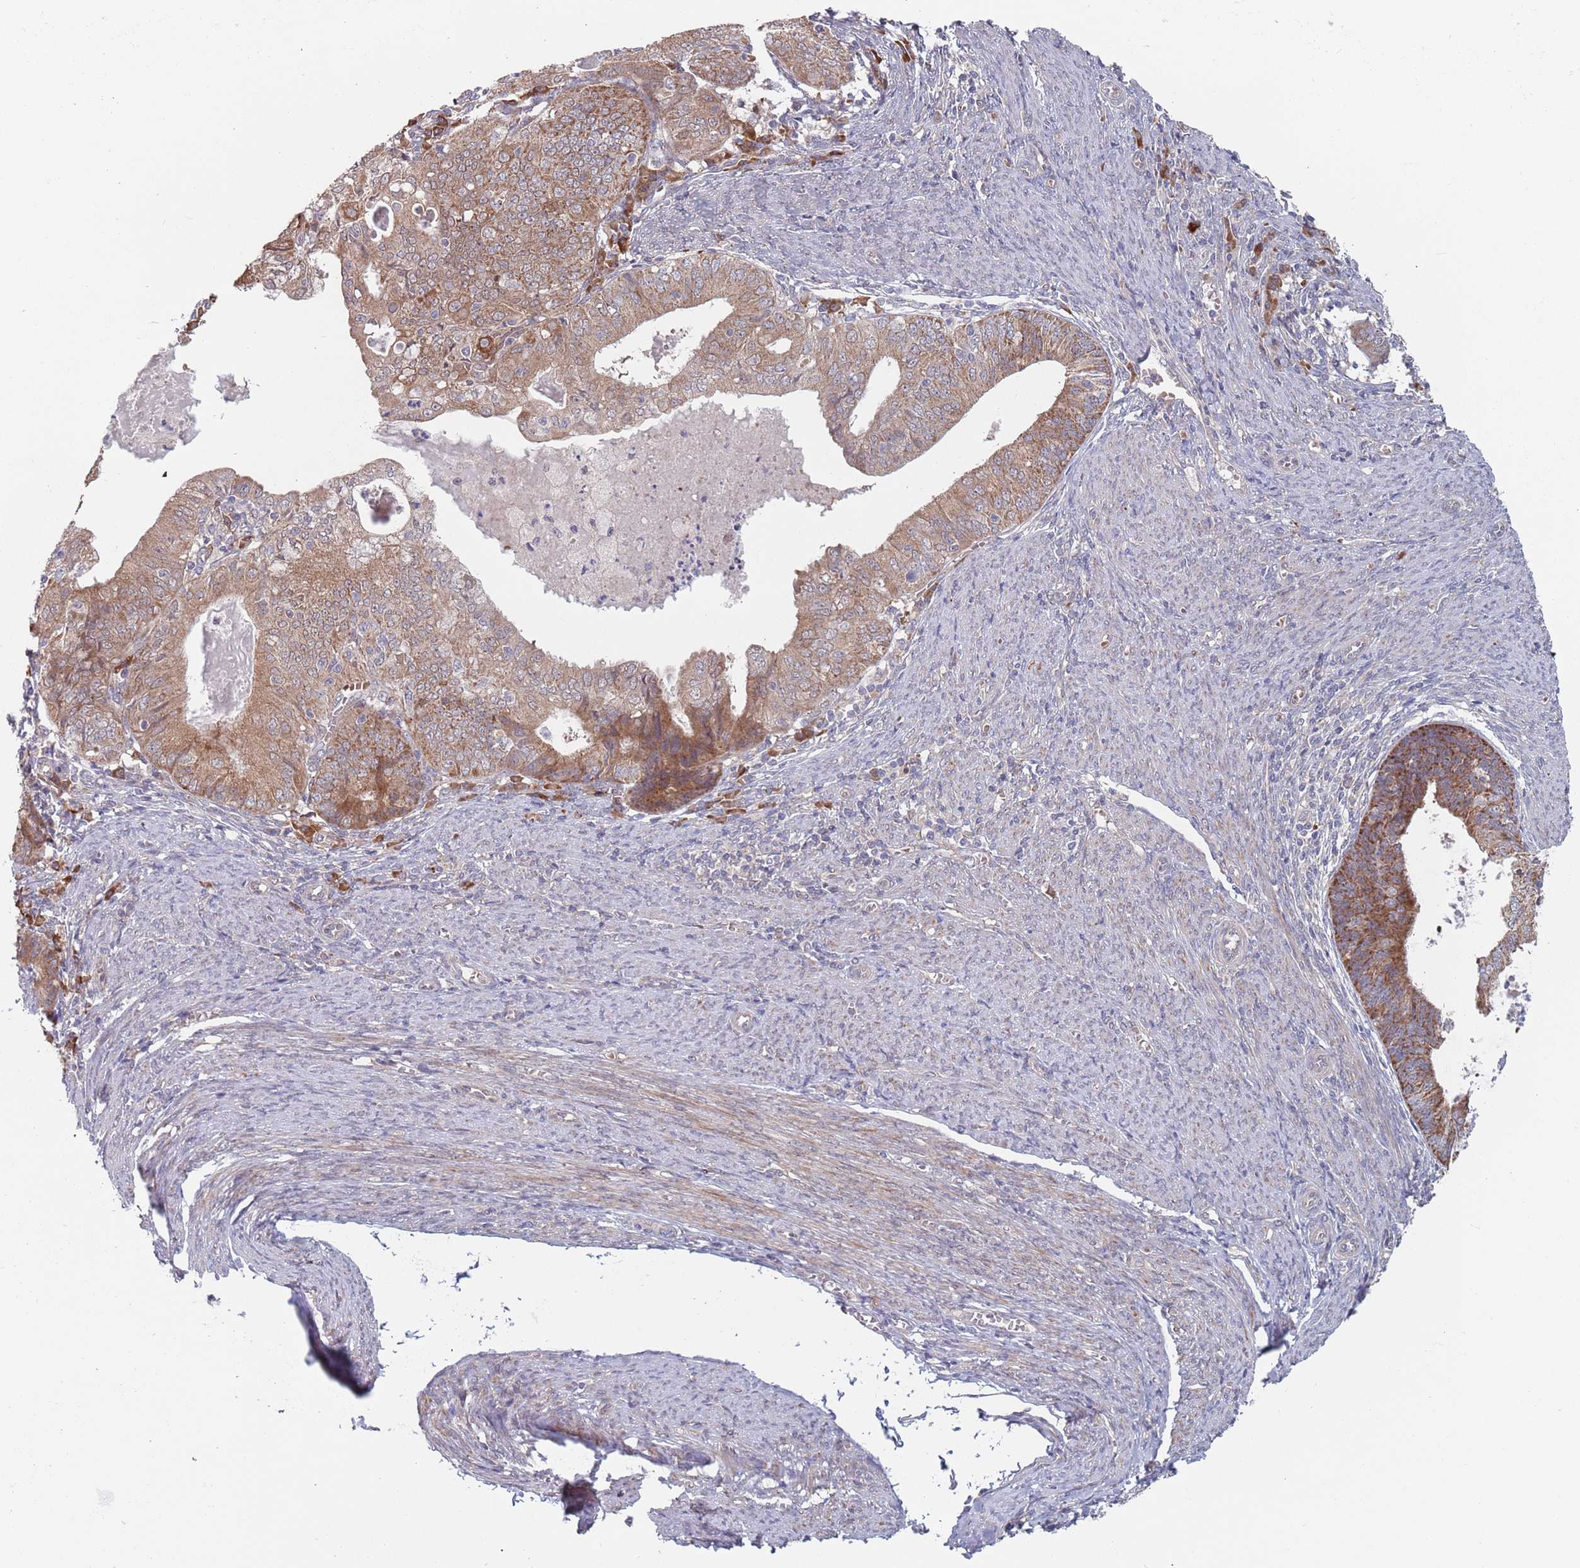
{"staining": {"intensity": "moderate", "quantity": ">75%", "location": "cytoplasmic/membranous"}, "tissue": "endometrial cancer", "cell_type": "Tumor cells", "image_type": "cancer", "snomed": [{"axis": "morphology", "description": "Adenocarcinoma, NOS"}, {"axis": "topography", "description": "Endometrium"}], "caption": "Immunohistochemistry (IHC) (DAB) staining of human adenocarcinoma (endometrial) reveals moderate cytoplasmic/membranous protein staining in approximately >75% of tumor cells. (brown staining indicates protein expression, while blue staining denotes nuclei).", "gene": "ZNF140", "patient": {"sex": "female", "age": 57}}